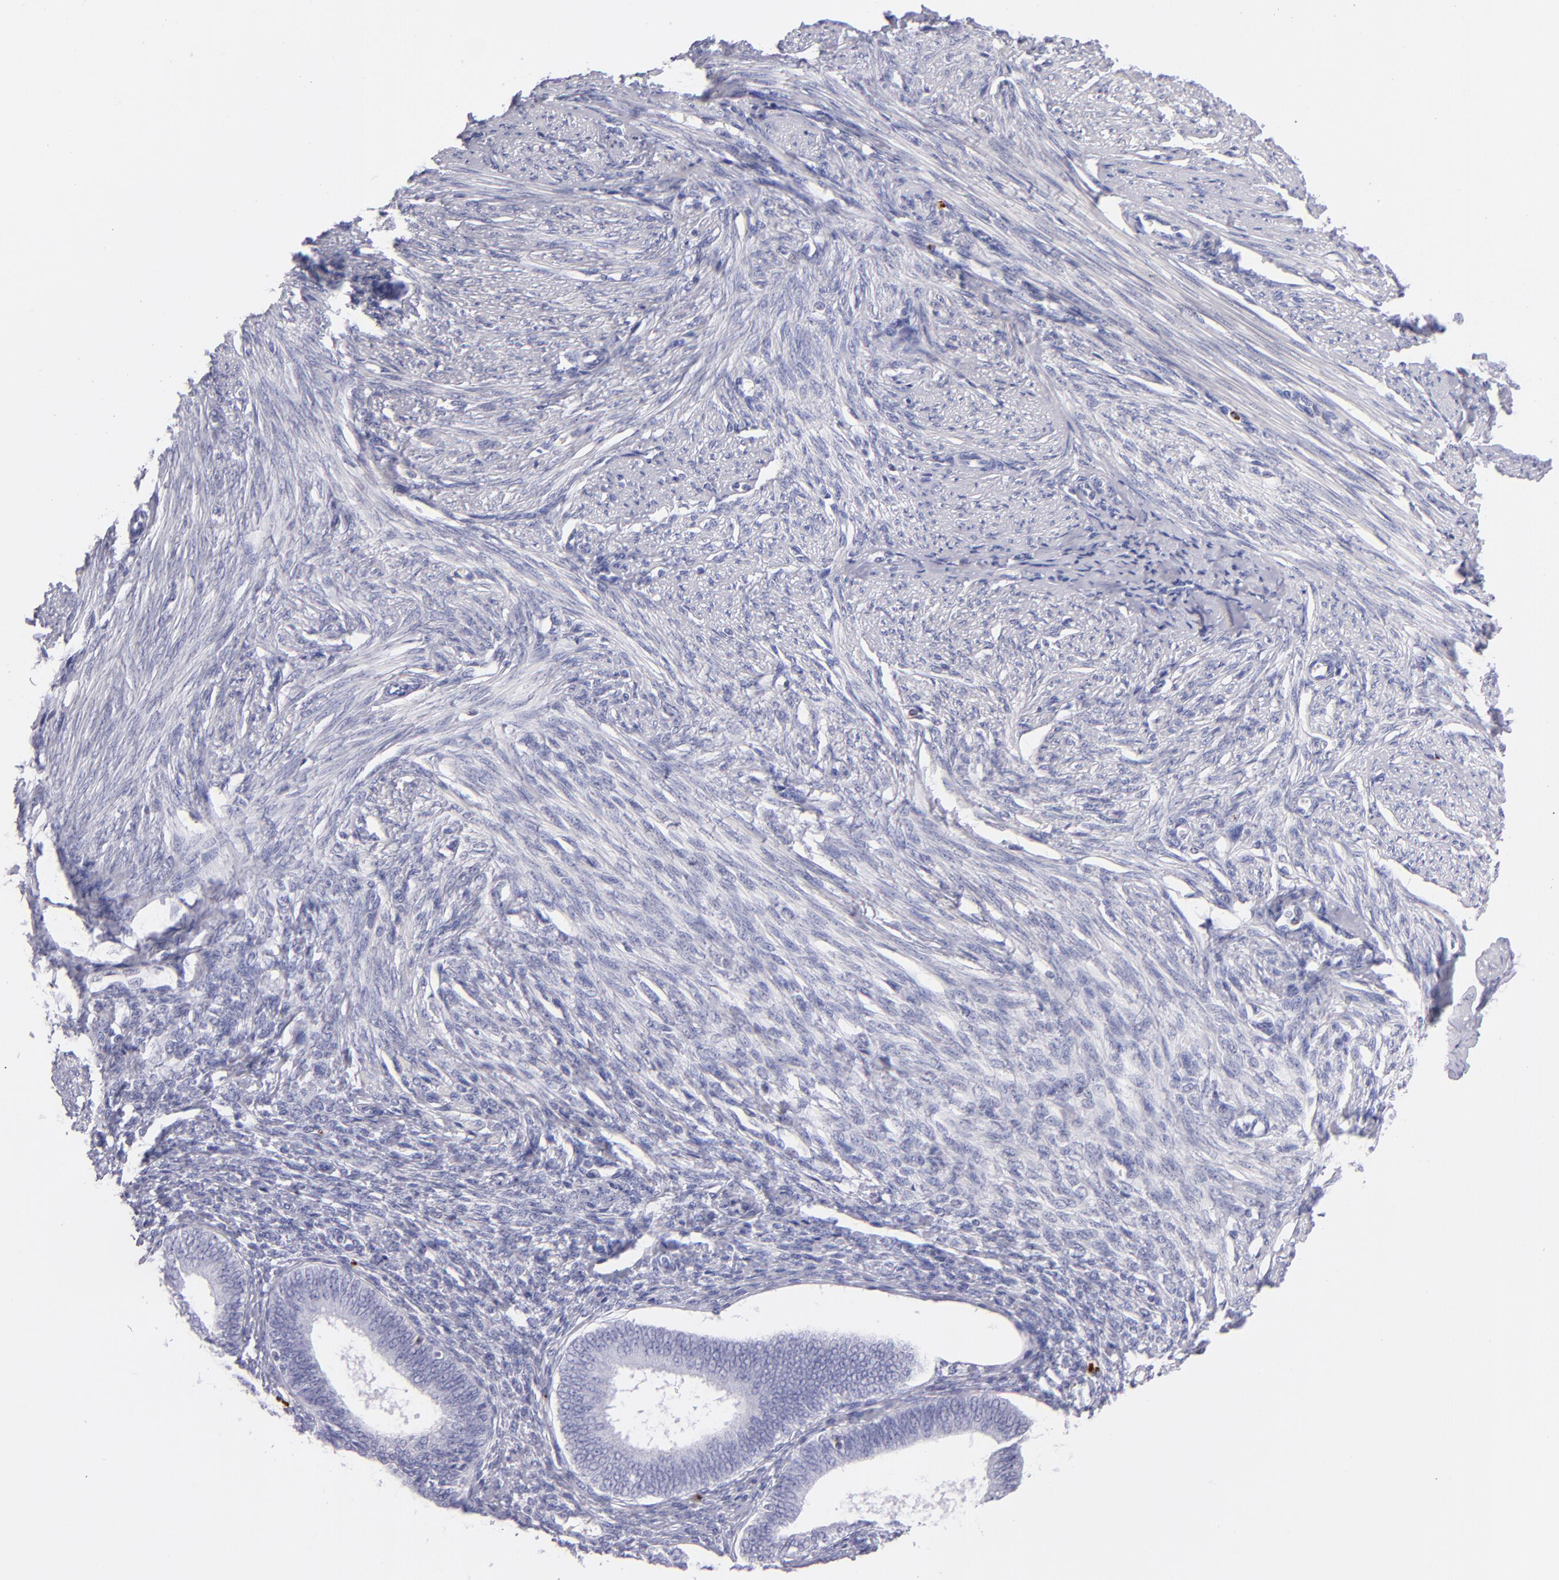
{"staining": {"intensity": "negative", "quantity": "none", "location": "none"}, "tissue": "endometrial cancer", "cell_type": "Tumor cells", "image_type": "cancer", "snomed": [{"axis": "morphology", "description": "Adenocarcinoma, NOS"}, {"axis": "topography", "description": "Endometrium"}], "caption": "DAB immunohistochemical staining of endometrial cancer reveals no significant expression in tumor cells.", "gene": "PRF1", "patient": {"sex": "female", "age": 63}}